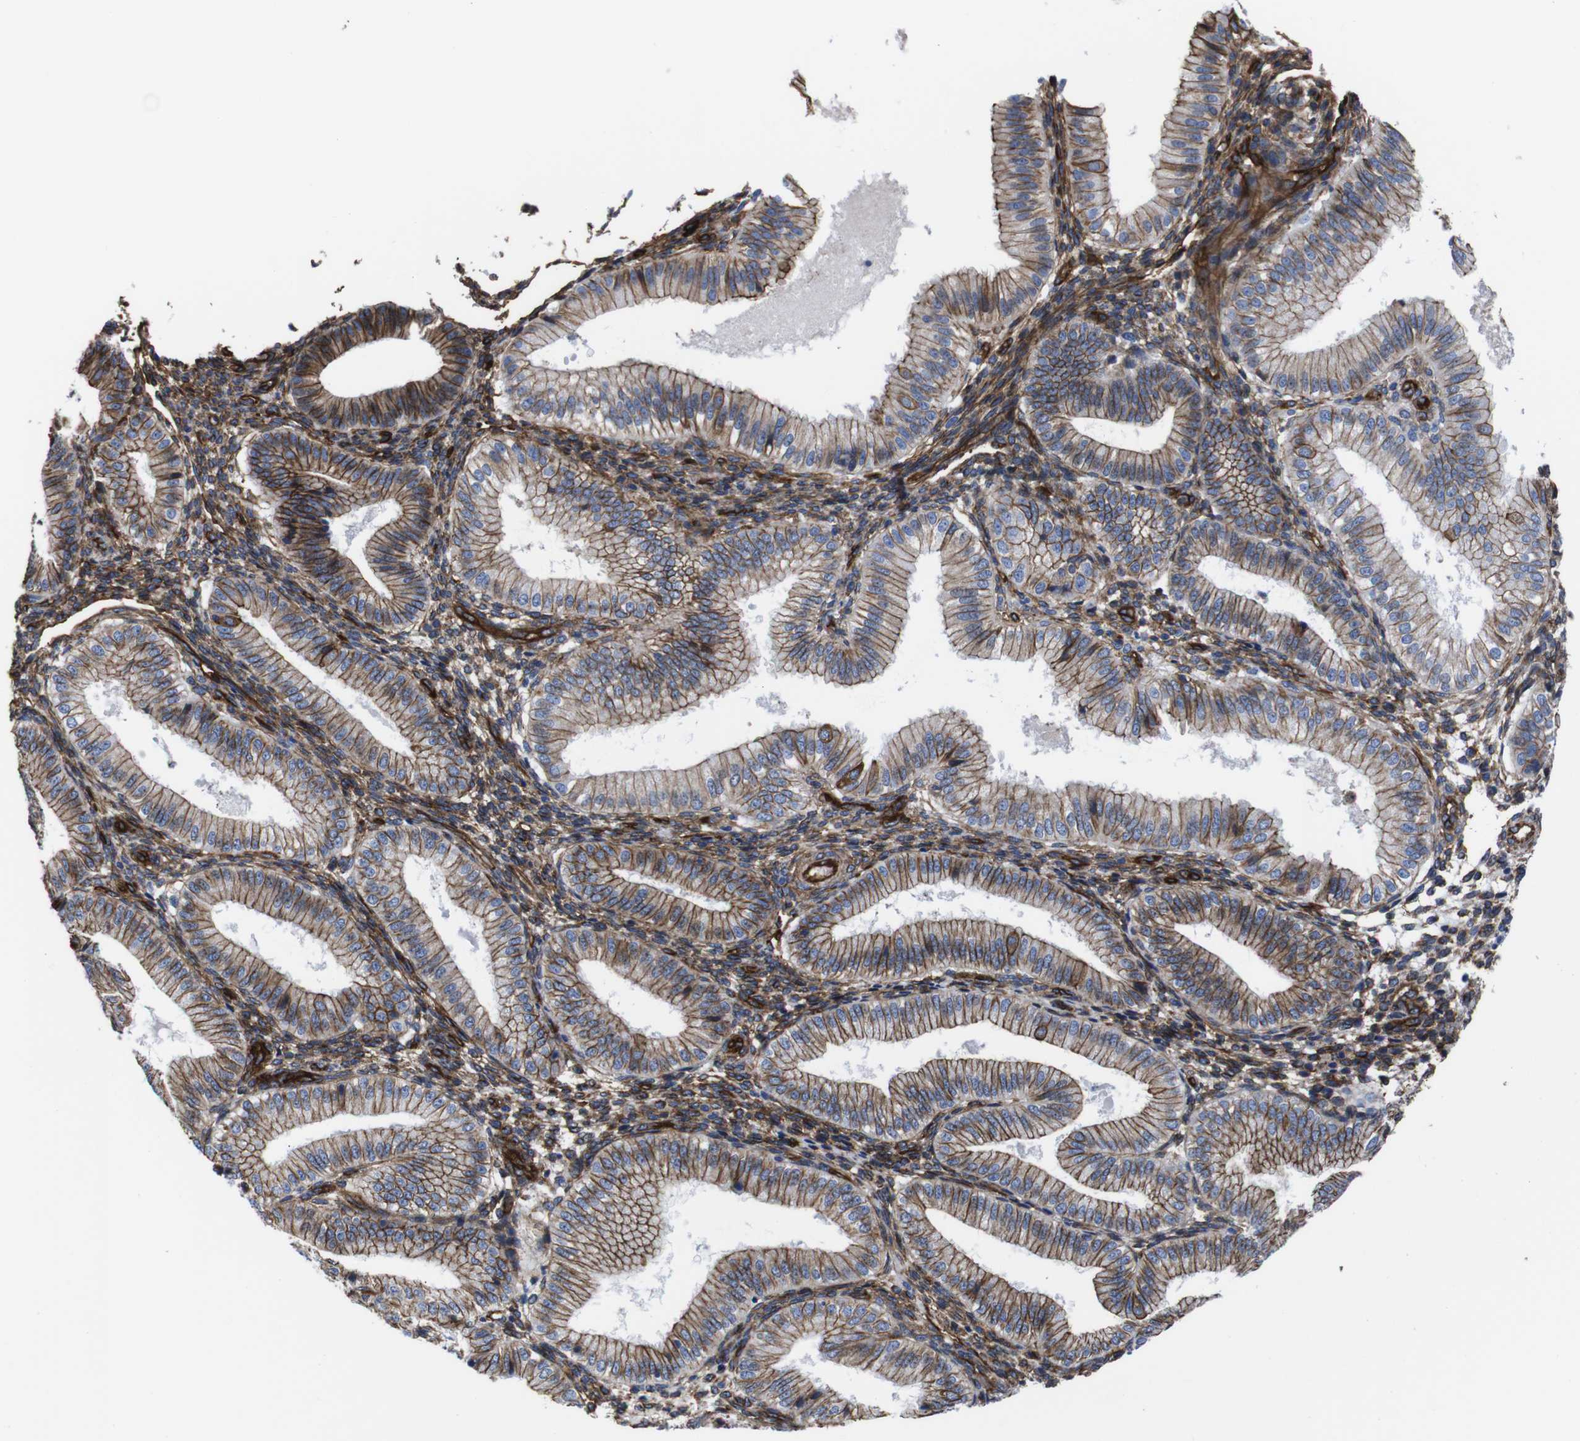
{"staining": {"intensity": "moderate", "quantity": ">75%", "location": "cytoplasmic/membranous"}, "tissue": "endometrium", "cell_type": "Cells in endometrial stroma", "image_type": "normal", "snomed": [{"axis": "morphology", "description": "Normal tissue, NOS"}, {"axis": "topography", "description": "Endometrium"}], "caption": "Endometrium stained with DAB (3,3'-diaminobenzidine) IHC shows medium levels of moderate cytoplasmic/membranous positivity in about >75% of cells in endometrial stroma.", "gene": "SPTBN1", "patient": {"sex": "female", "age": 39}}